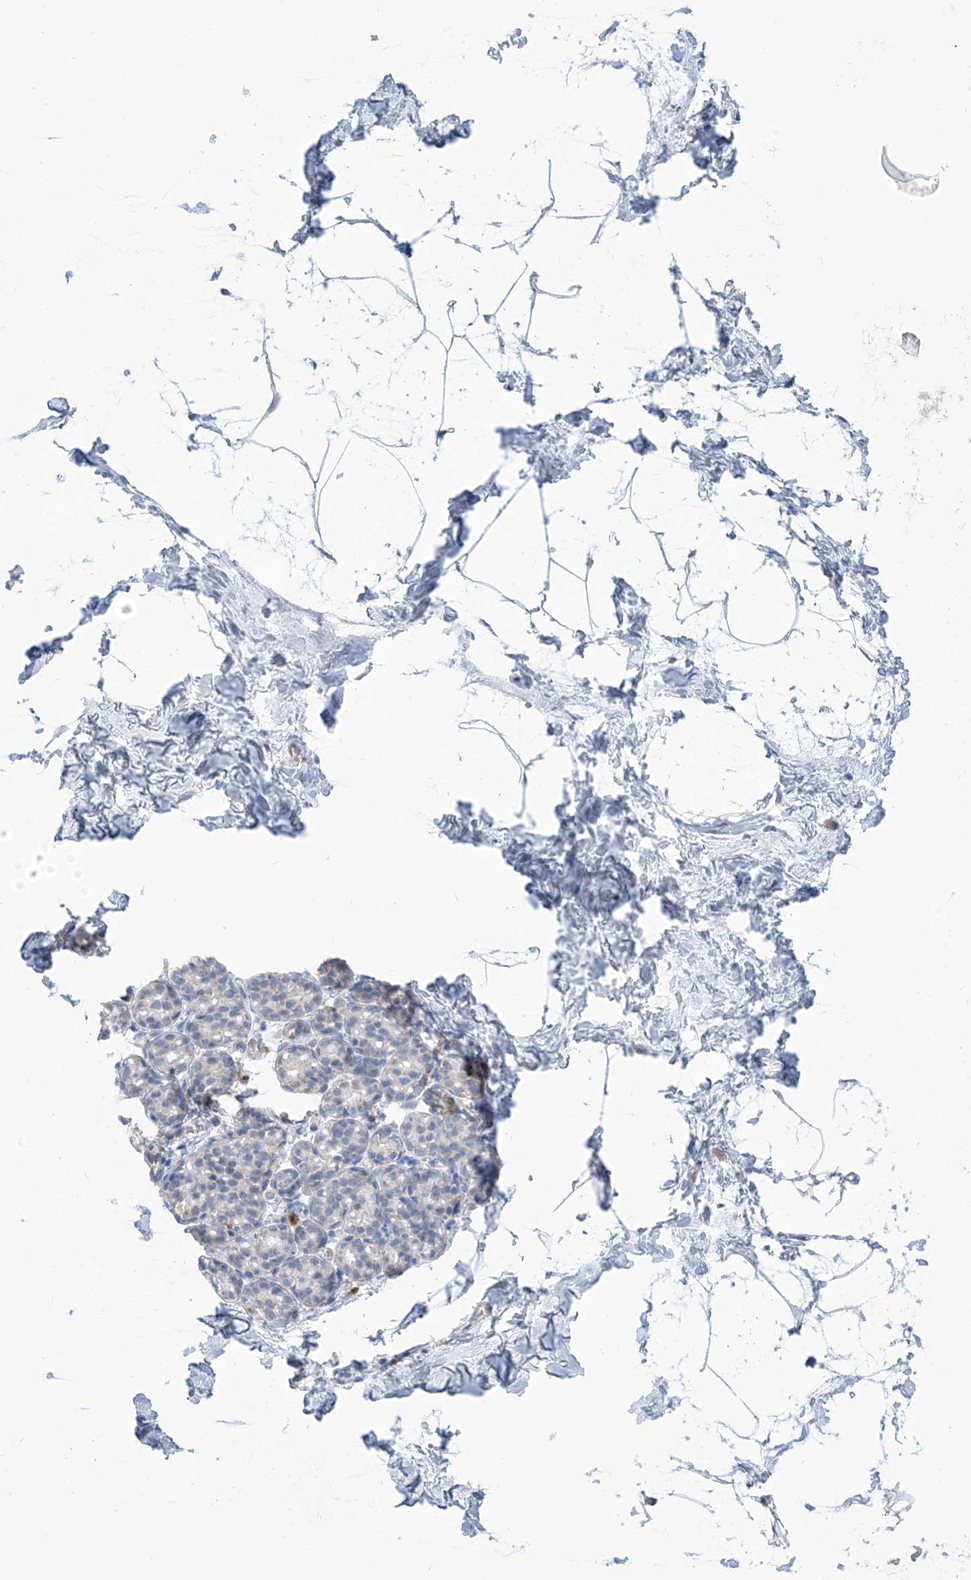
{"staining": {"intensity": "negative", "quantity": "none", "location": "none"}, "tissue": "breast", "cell_type": "Adipocytes", "image_type": "normal", "snomed": [{"axis": "morphology", "description": "Normal tissue, NOS"}, {"axis": "topography", "description": "Breast"}], "caption": "Adipocytes show no significant staining in normal breast. (IHC, brightfield microscopy, high magnification).", "gene": "ZNF404", "patient": {"sex": "female", "age": 62}}